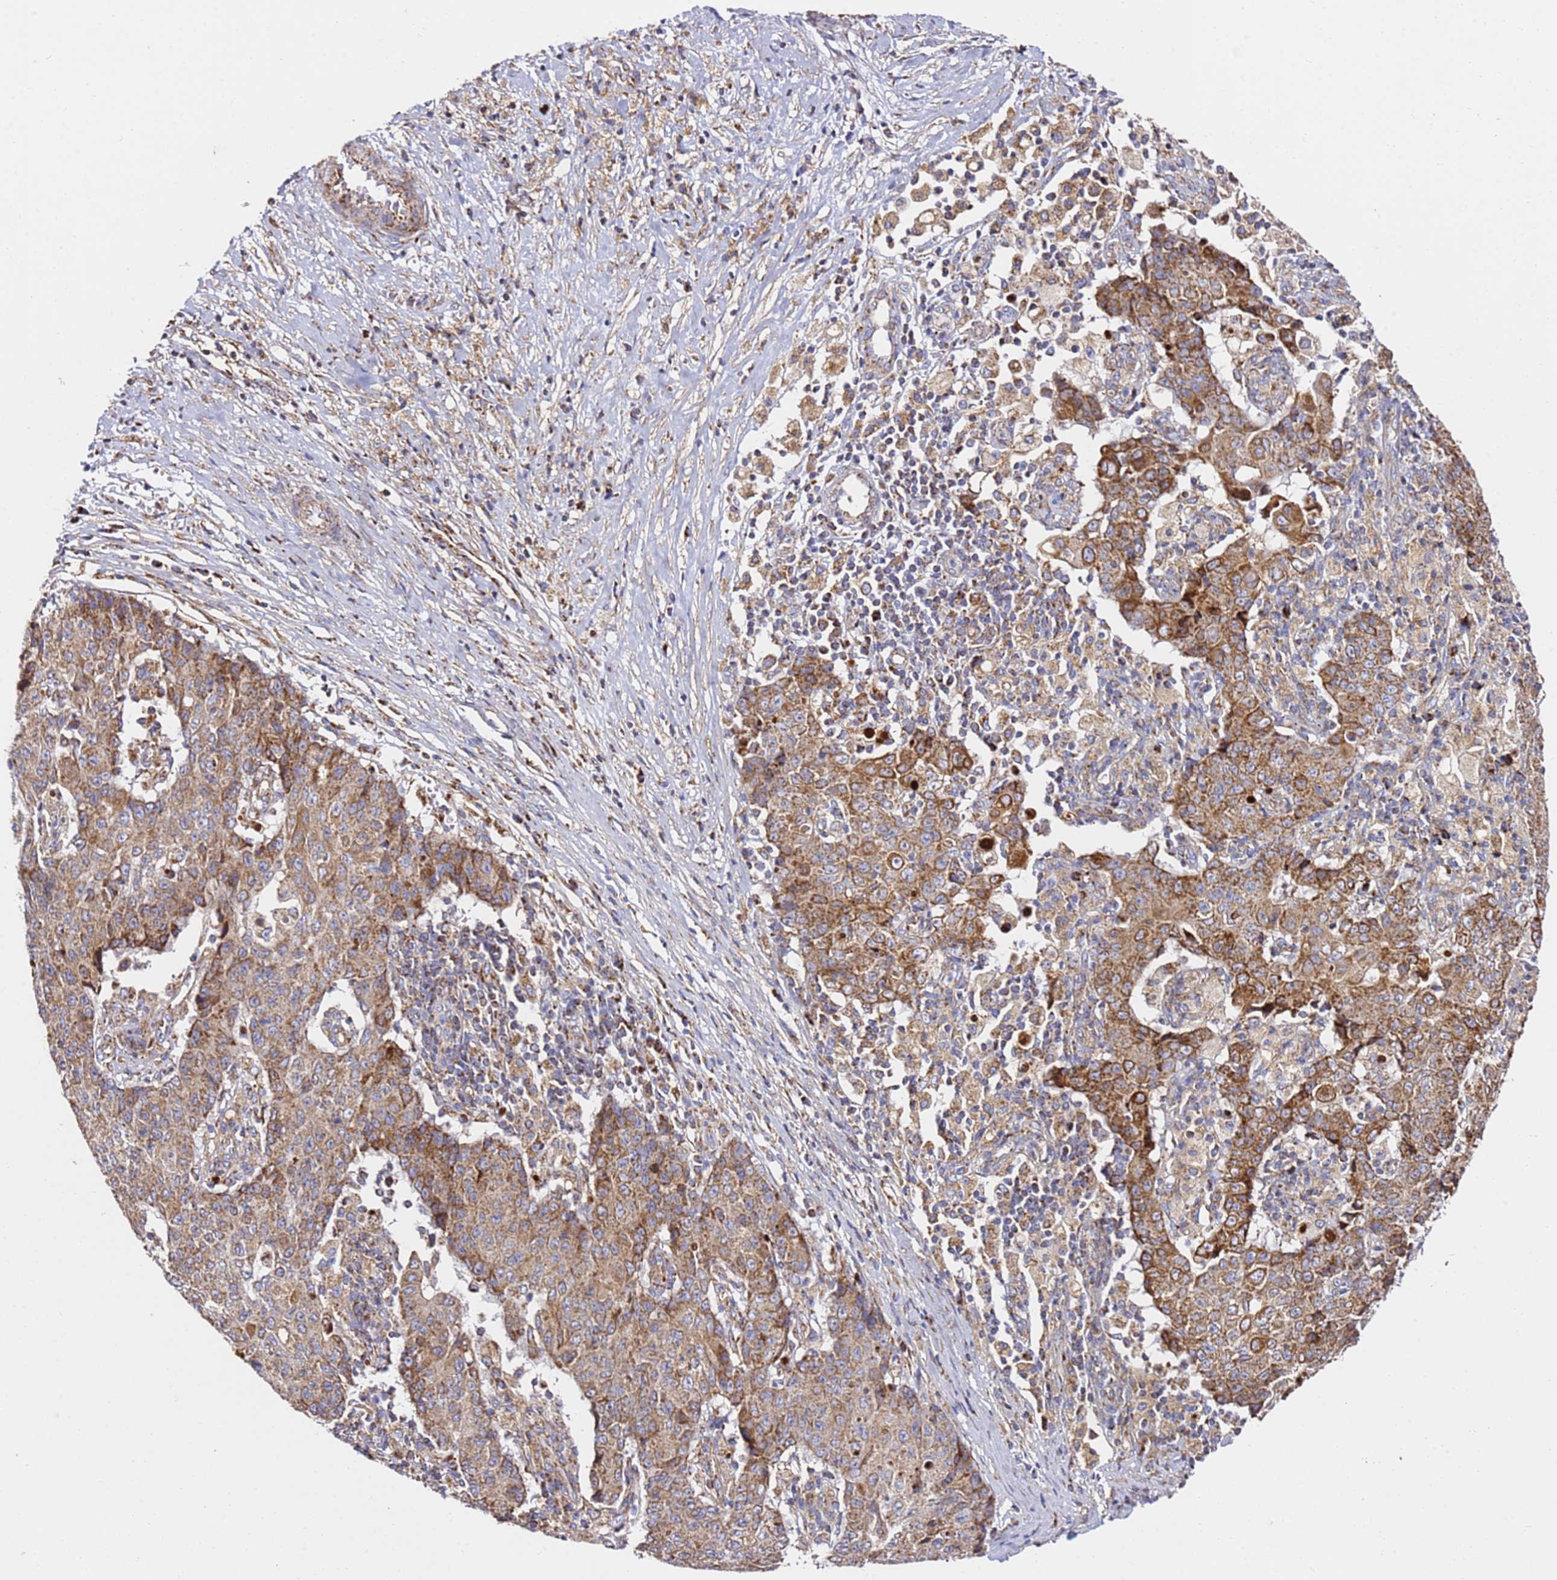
{"staining": {"intensity": "moderate", "quantity": ">75%", "location": "cytoplasmic/membranous"}, "tissue": "ovarian cancer", "cell_type": "Tumor cells", "image_type": "cancer", "snomed": [{"axis": "morphology", "description": "Carcinoma, endometroid"}, {"axis": "topography", "description": "Ovary"}], "caption": "Human endometroid carcinoma (ovarian) stained for a protein (brown) shows moderate cytoplasmic/membranous positive staining in approximately >75% of tumor cells.", "gene": "NDUFA3", "patient": {"sex": "female", "age": 42}}